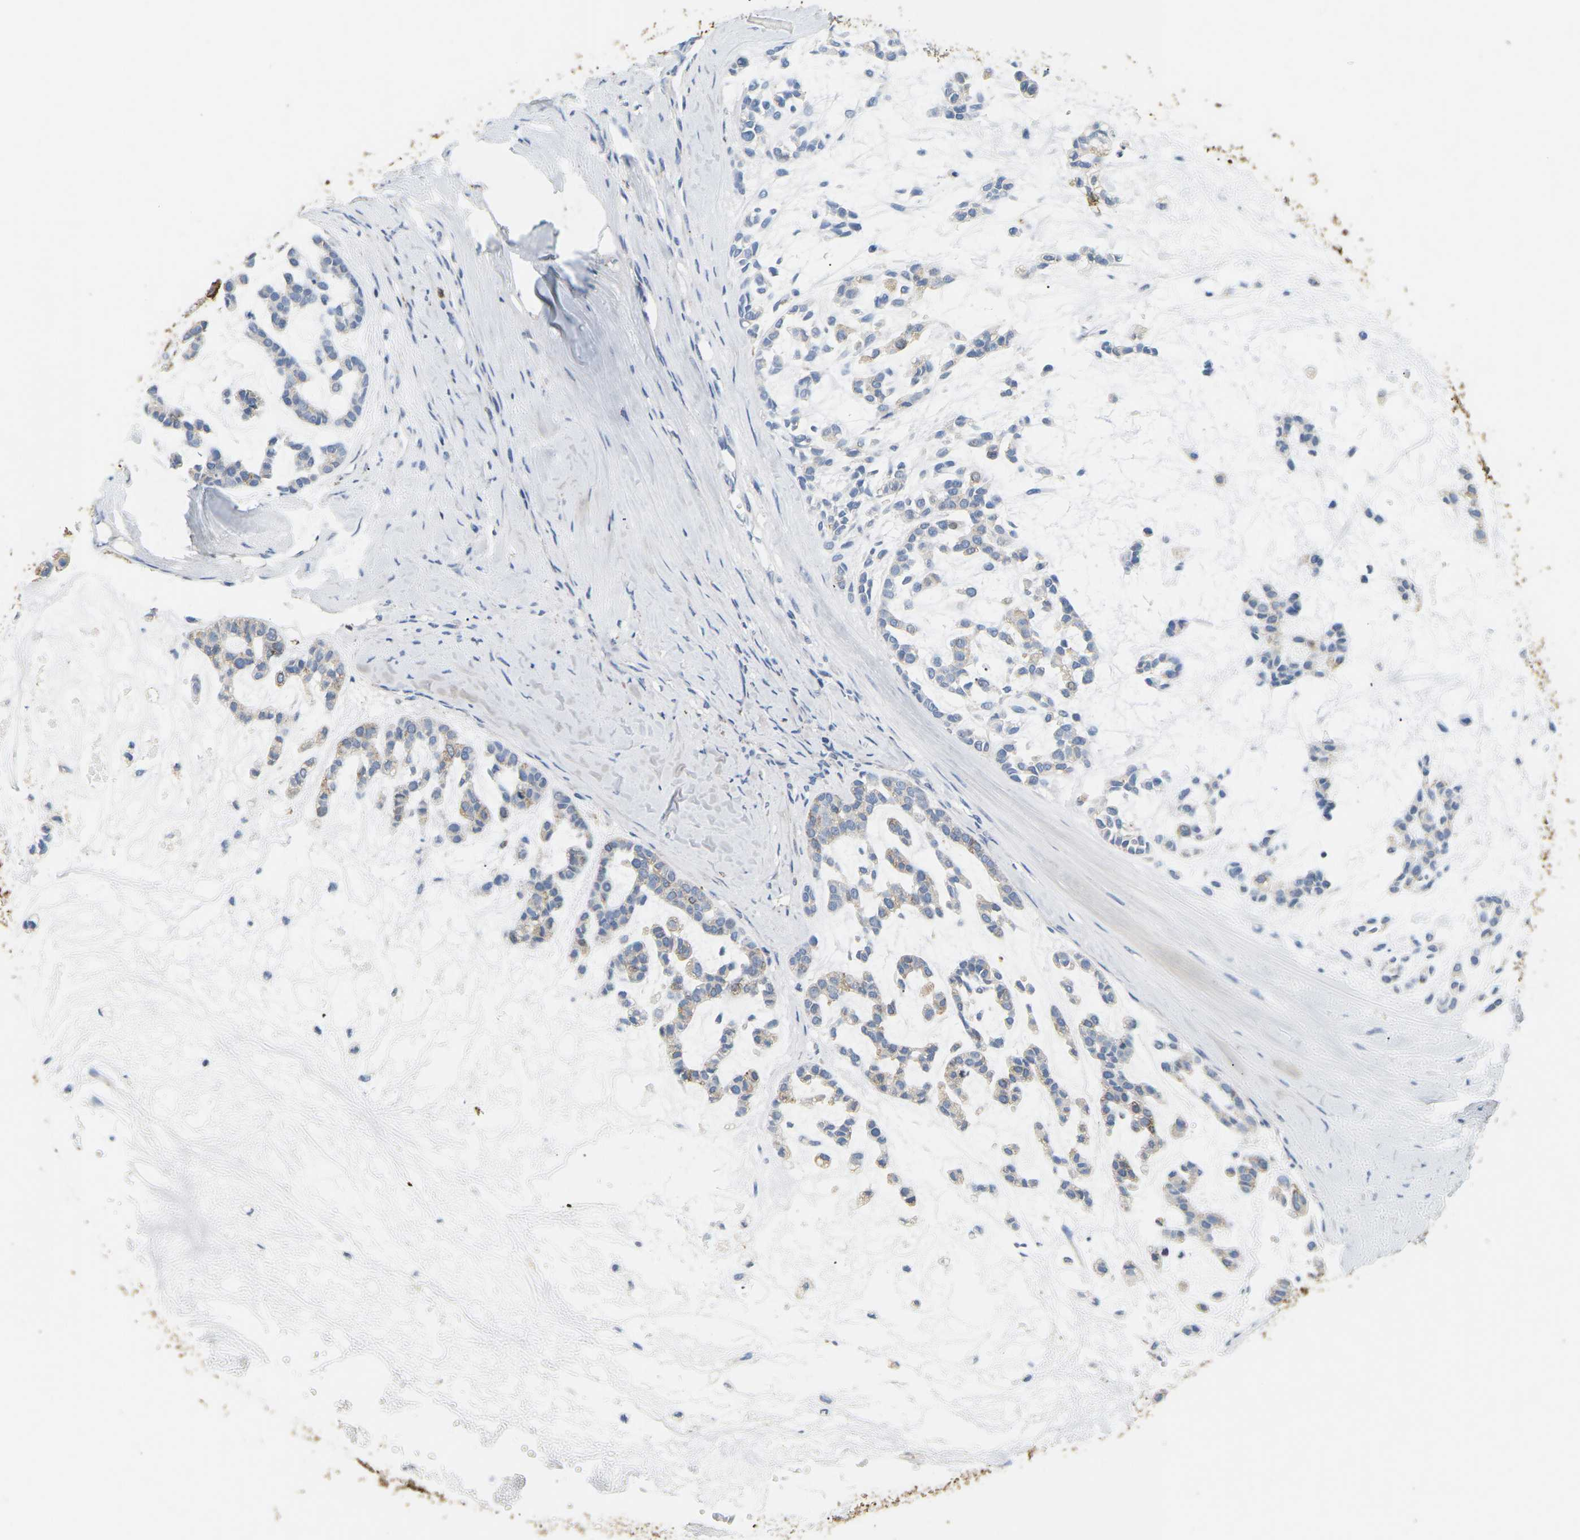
{"staining": {"intensity": "weak", "quantity": "<25%", "location": "cytoplasmic/membranous"}, "tissue": "head and neck cancer", "cell_type": "Tumor cells", "image_type": "cancer", "snomed": [{"axis": "morphology", "description": "Adenocarcinoma, NOS"}, {"axis": "morphology", "description": "Adenoma, NOS"}, {"axis": "topography", "description": "Head-Neck"}], "caption": "IHC micrograph of neoplastic tissue: adenocarcinoma (head and neck) stained with DAB (3,3'-diaminobenzidine) shows no significant protein staining in tumor cells.", "gene": "ADM", "patient": {"sex": "female", "age": 55}}